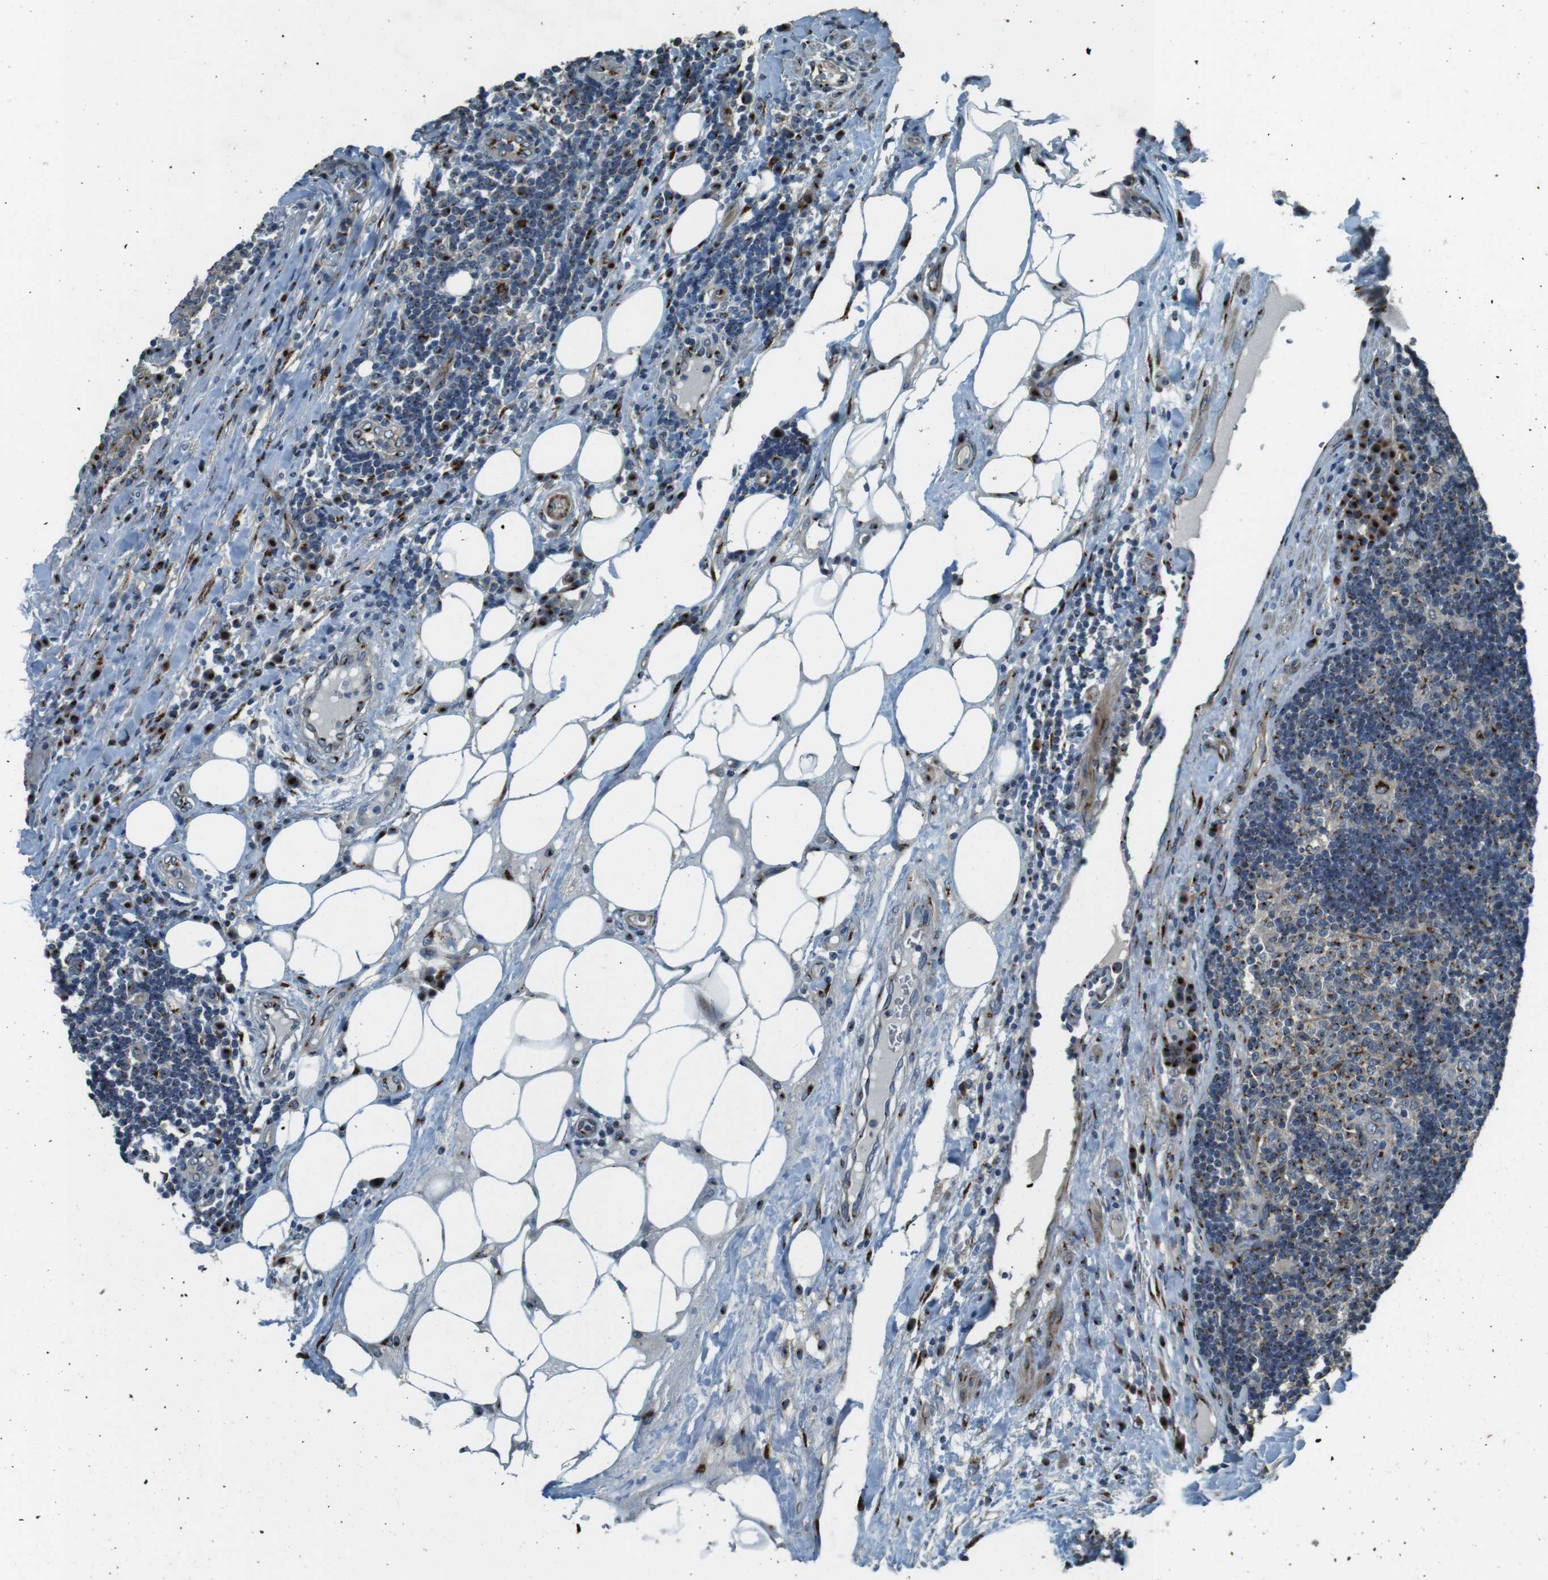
{"staining": {"intensity": "strong", "quantity": ">75%", "location": "cytoplasmic/membranous"}, "tissue": "lymph node", "cell_type": "Germinal center cells", "image_type": "normal", "snomed": [{"axis": "morphology", "description": "Normal tissue, NOS"}, {"axis": "morphology", "description": "Squamous cell carcinoma, metastatic, NOS"}, {"axis": "topography", "description": "Lymph node"}], "caption": "Protein expression analysis of unremarkable lymph node reveals strong cytoplasmic/membranous positivity in approximately >75% of germinal center cells. The protein of interest is stained brown, and the nuclei are stained in blue (DAB (3,3'-diaminobenzidine) IHC with brightfield microscopy, high magnification).", "gene": "TMEM115", "patient": {"sex": "female", "age": 53}}